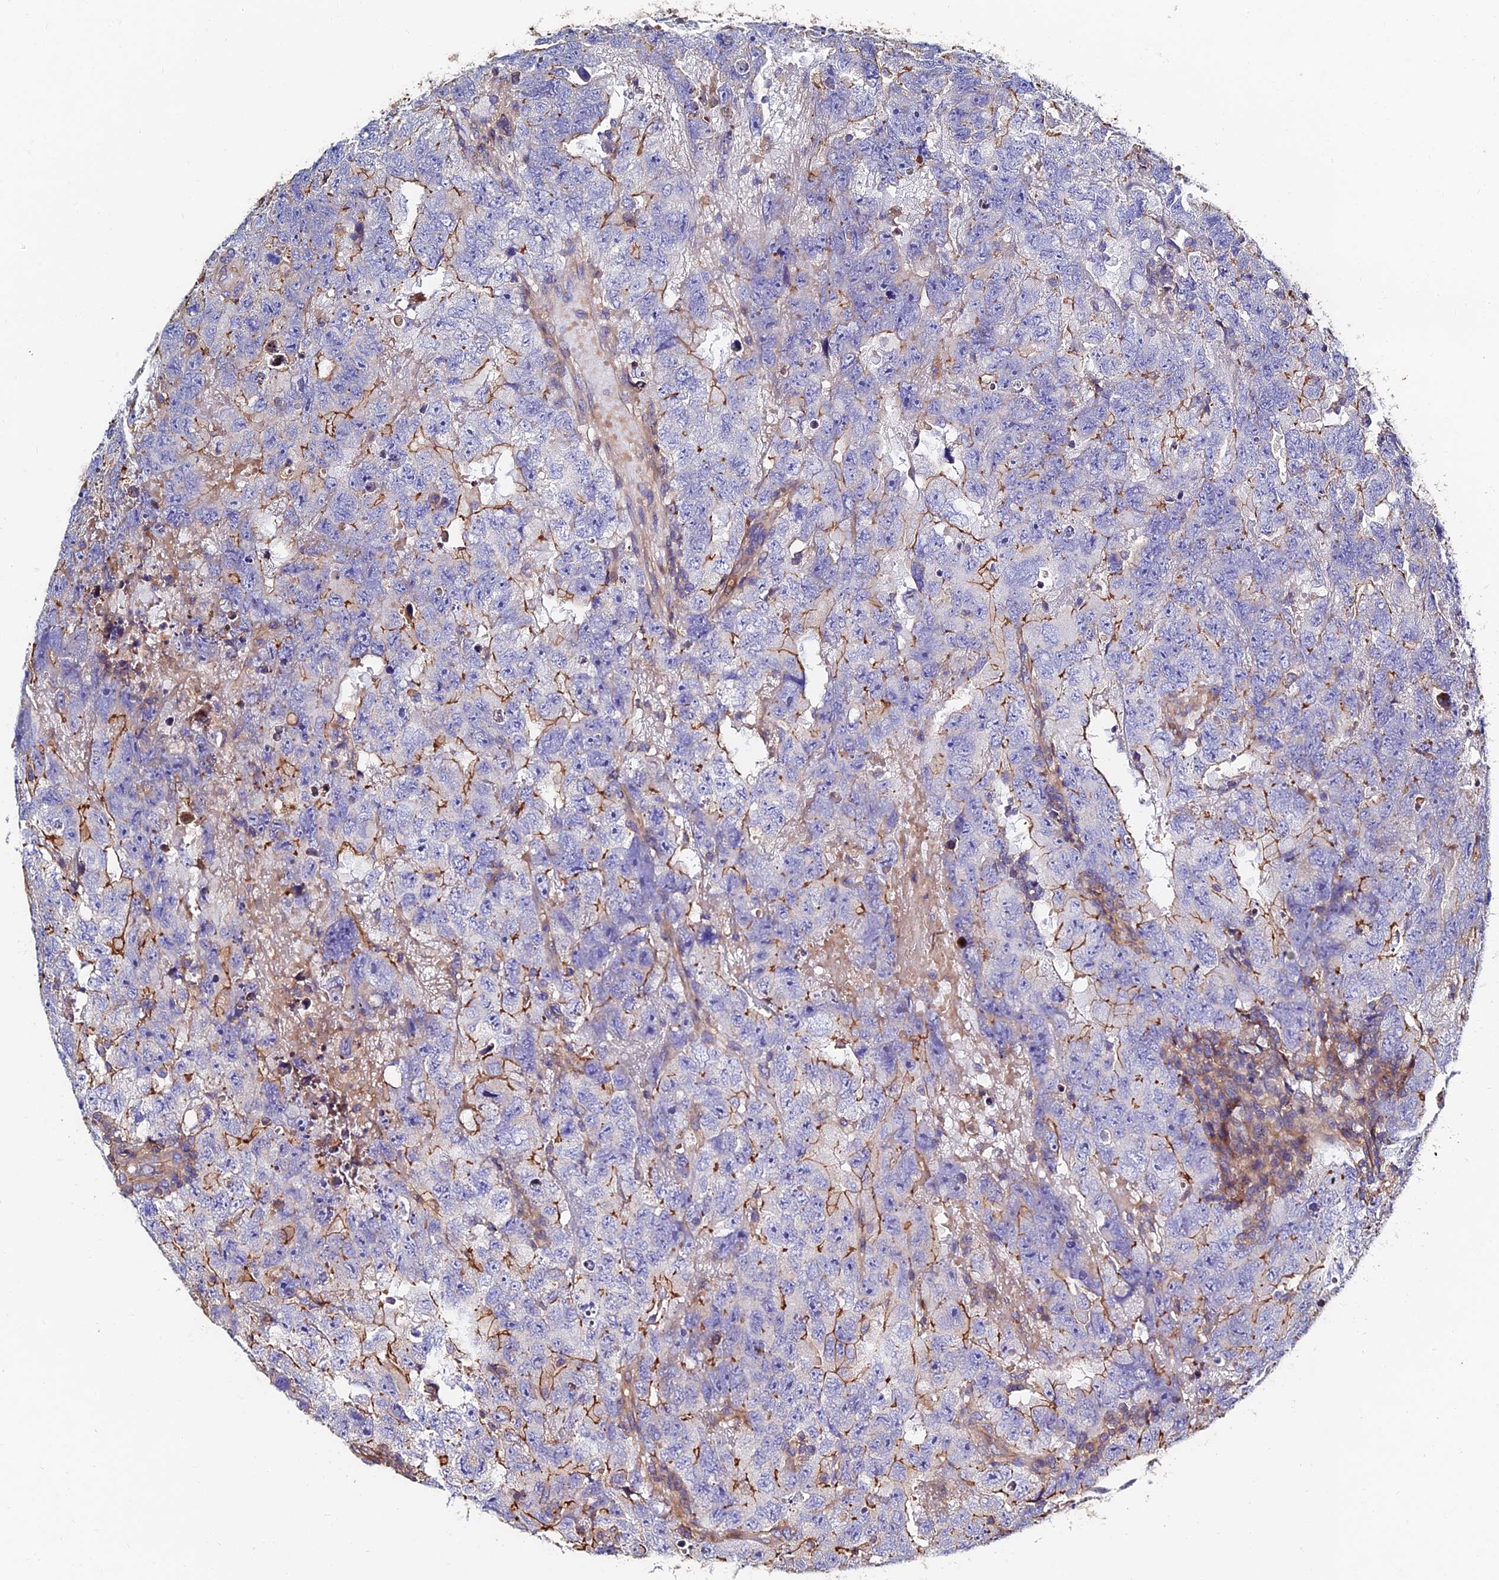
{"staining": {"intensity": "moderate", "quantity": "<25%", "location": "cytoplasmic/membranous"}, "tissue": "testis cancer", "cell_type": "Tumor cells", "image_type": "cancer", "snomed": [{"axis": "morphology", "description": "Carcinoma, Embryonal, NOS"}, {"axis": "topography", "description": "Testis"}], "caption": "Testis cancer (embryonal carcinoma) was stained to show a protein in brown. There is low levels of moderate cytoplasmic/membranous positivity in about <25% of tumor cells. (brown staining indicates protein expression, while blue staining denotes nuclei).", "gene": "EXT1", "patient": {"sex": "male", "age": 45}}